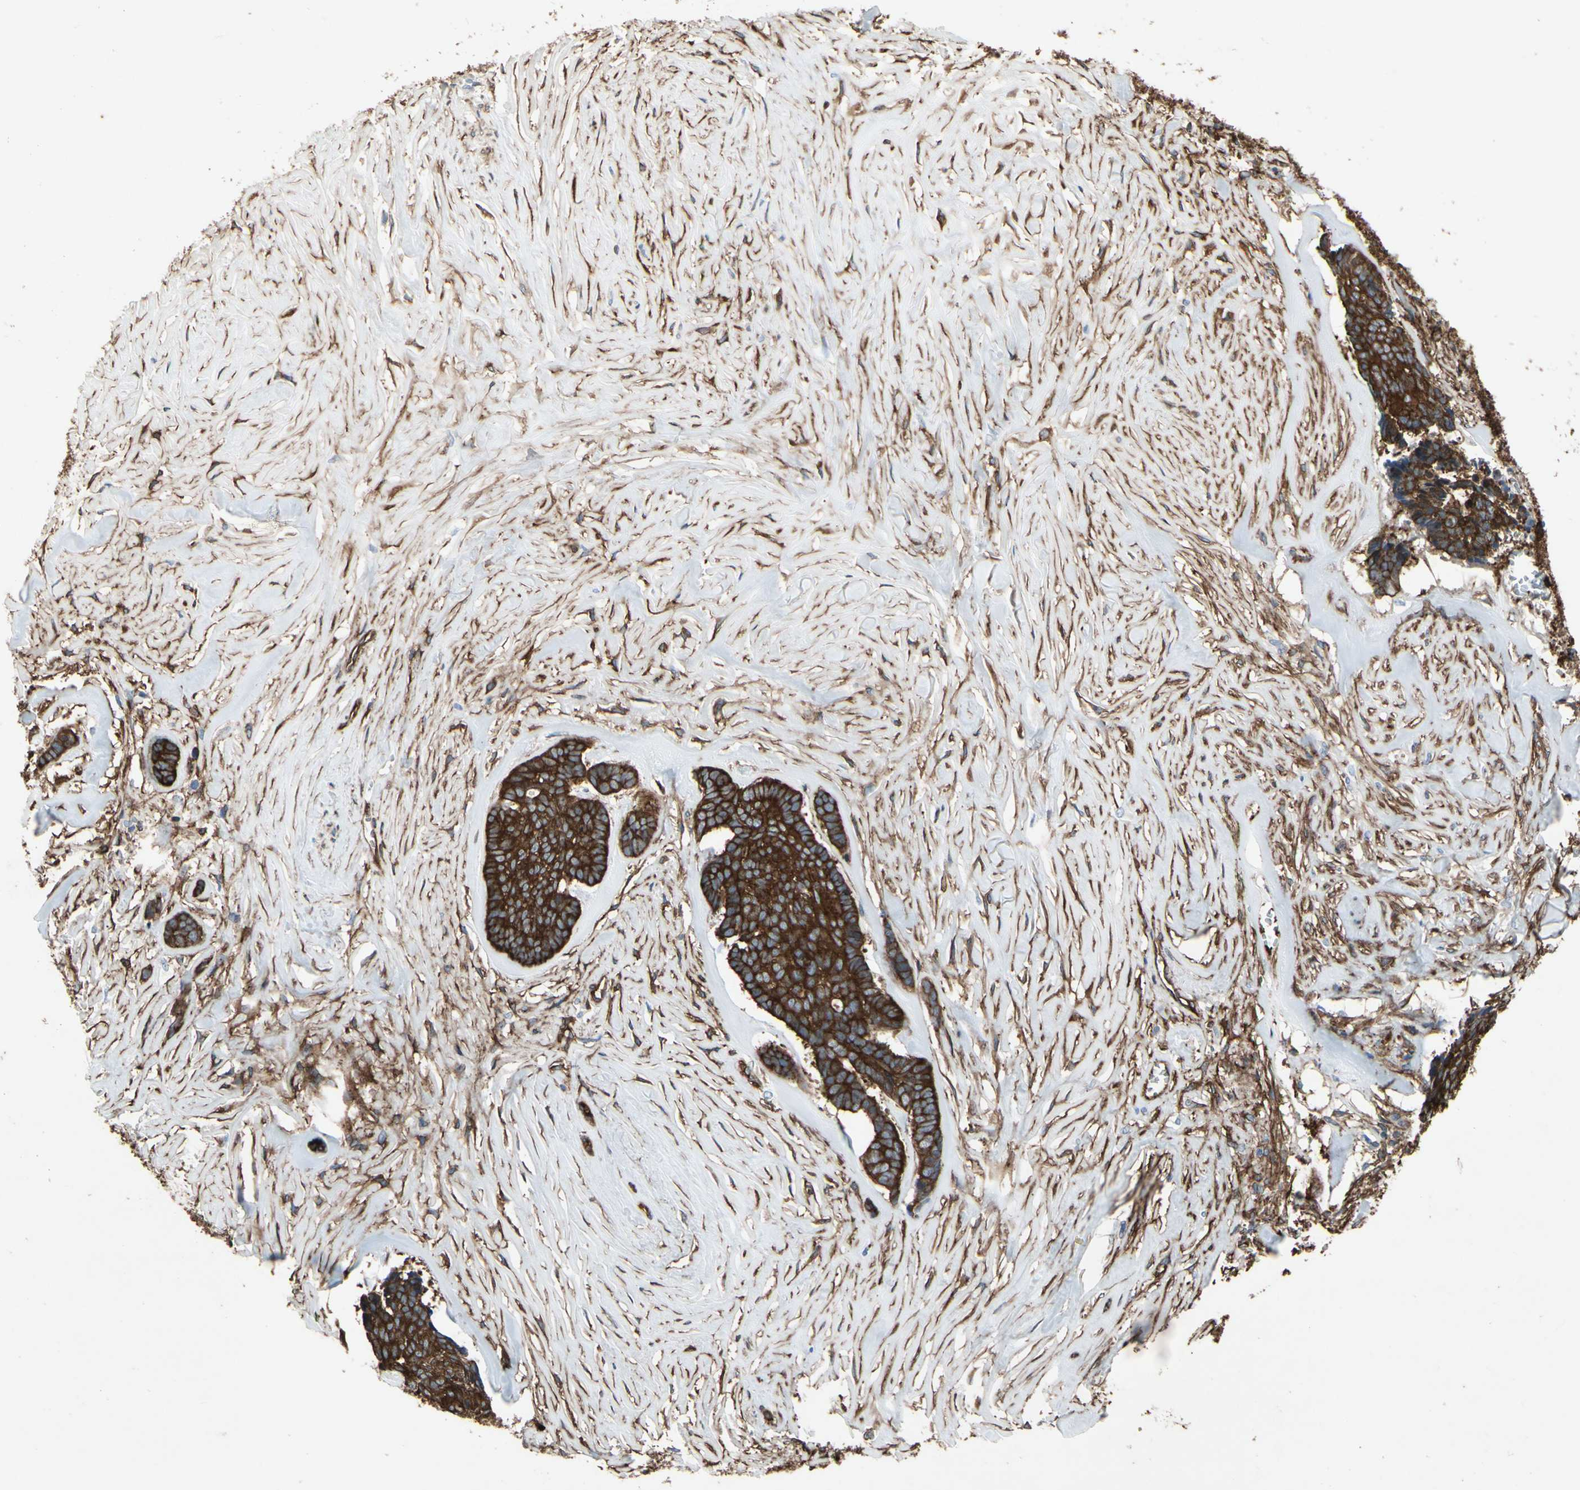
{"staining": {"intensity": "strong", "quantity": ">75%", "location": "cytoplasmic/membranous"}, "tissue": "skin cancer", "cell_type": "Tumor cells", "image_type": "cancer", "snomed": [{"axis": "morphology", "description": "Basal cell carcinoma"}, {"axis": "topography", "description": "Skin"}], "caption": "The immunohistochemical stain labels strong cytoplasmic/membranous staining in tumor cells of skin basal cell carcinoma tissue.", "gene": "CTTNBP2", "patient": {"sex": "male", "age": 84}}